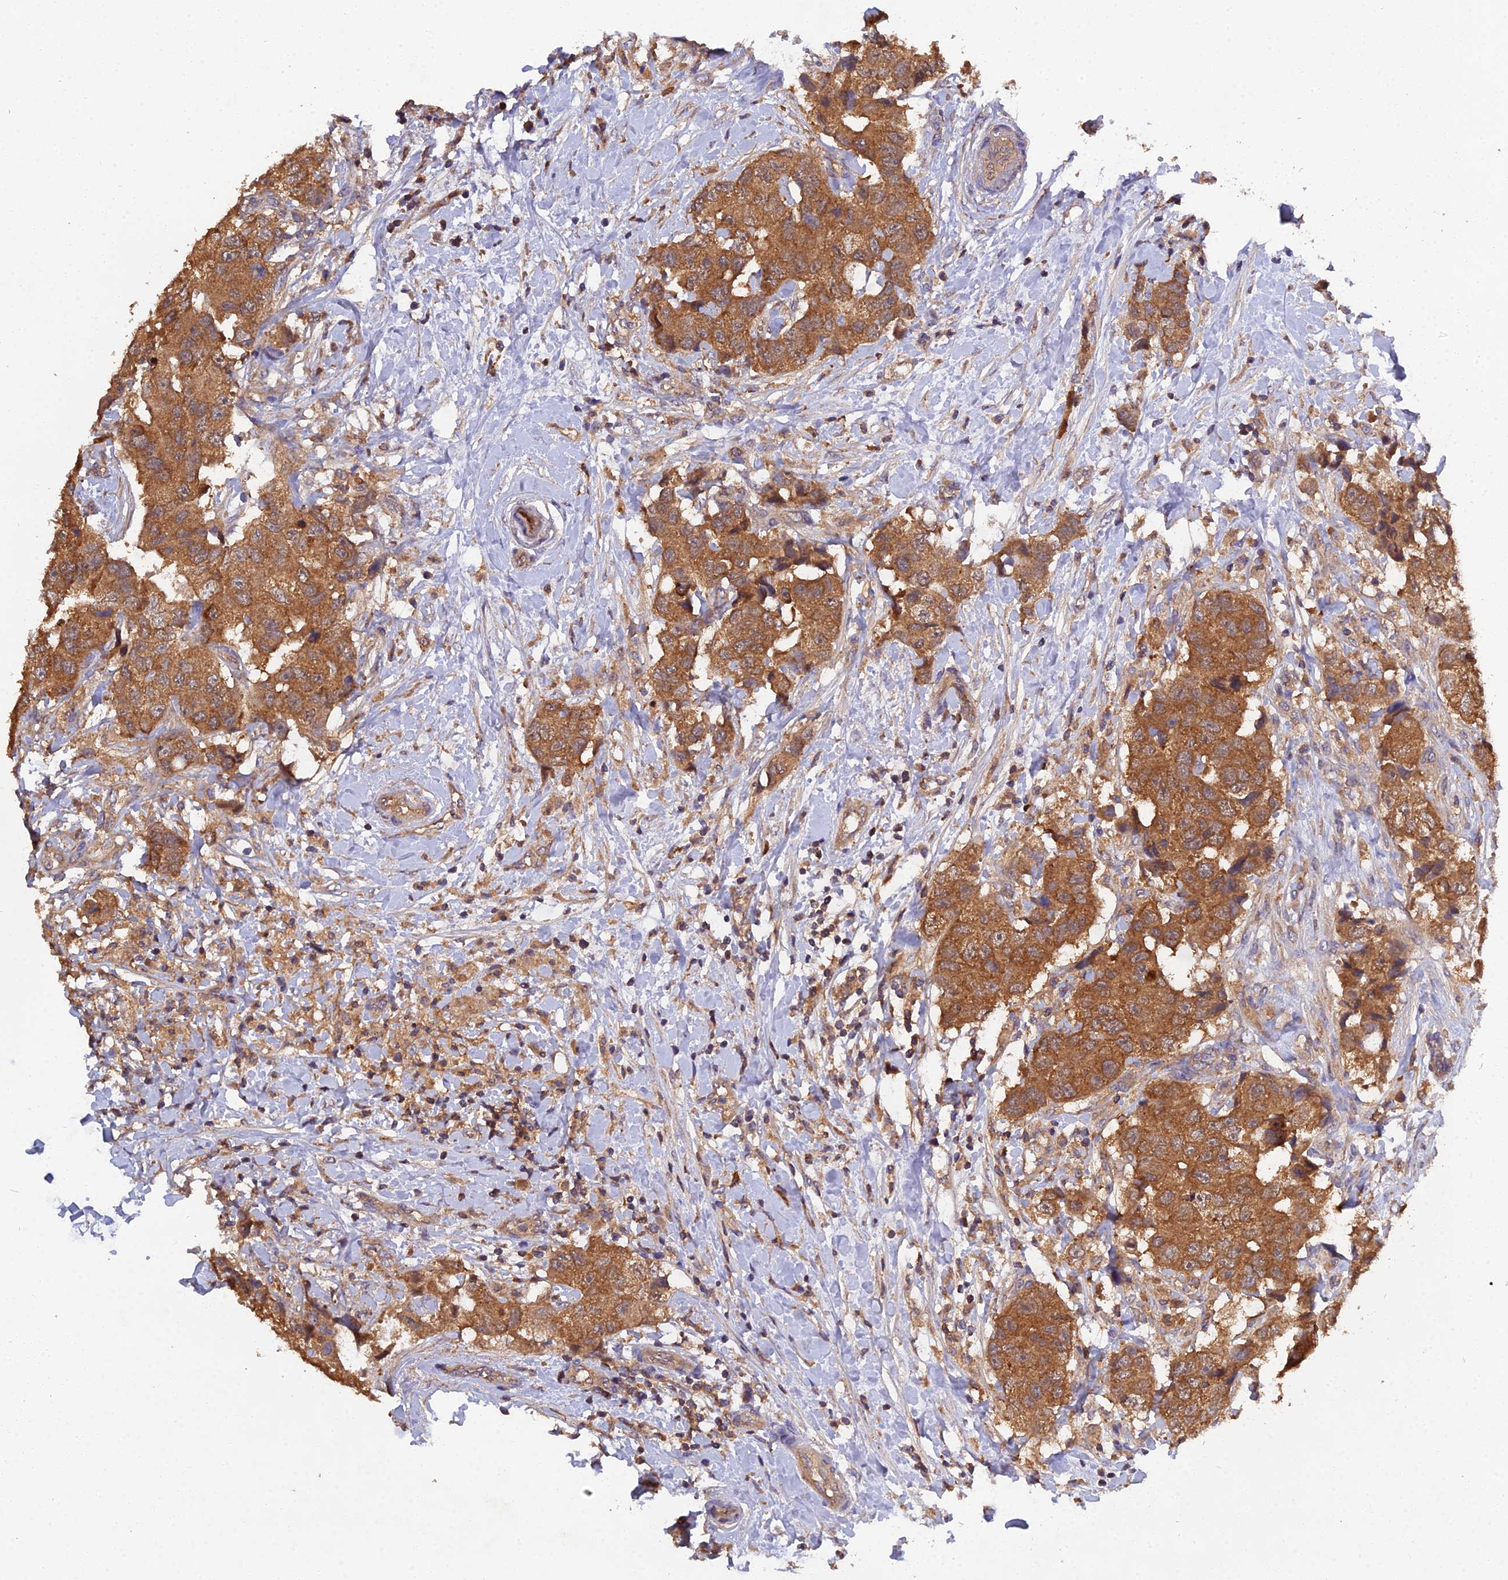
{"staining": {"intensity": "moderate", "quantity": ">75%", "location": "cytoplasmic/membranous"}, "tissue": "breast cancer", "cell_type": "Tumor cells", "image_type": "cancer", "snomed": [{"axis": "morphology", "description": "Normal tissue, NOS"}, {"axis": "morphology", "description": "Duct carcinoma"}, {"axis": "topography", "description": "Breast"}], "caption": "Human breast cancer (infiltrating ductal carcinoma) stained with a protein marker exhibits moderate staining in tumor cells.", "gene": "TMEM258", "patient": {"sex": "female", "age": 62}}